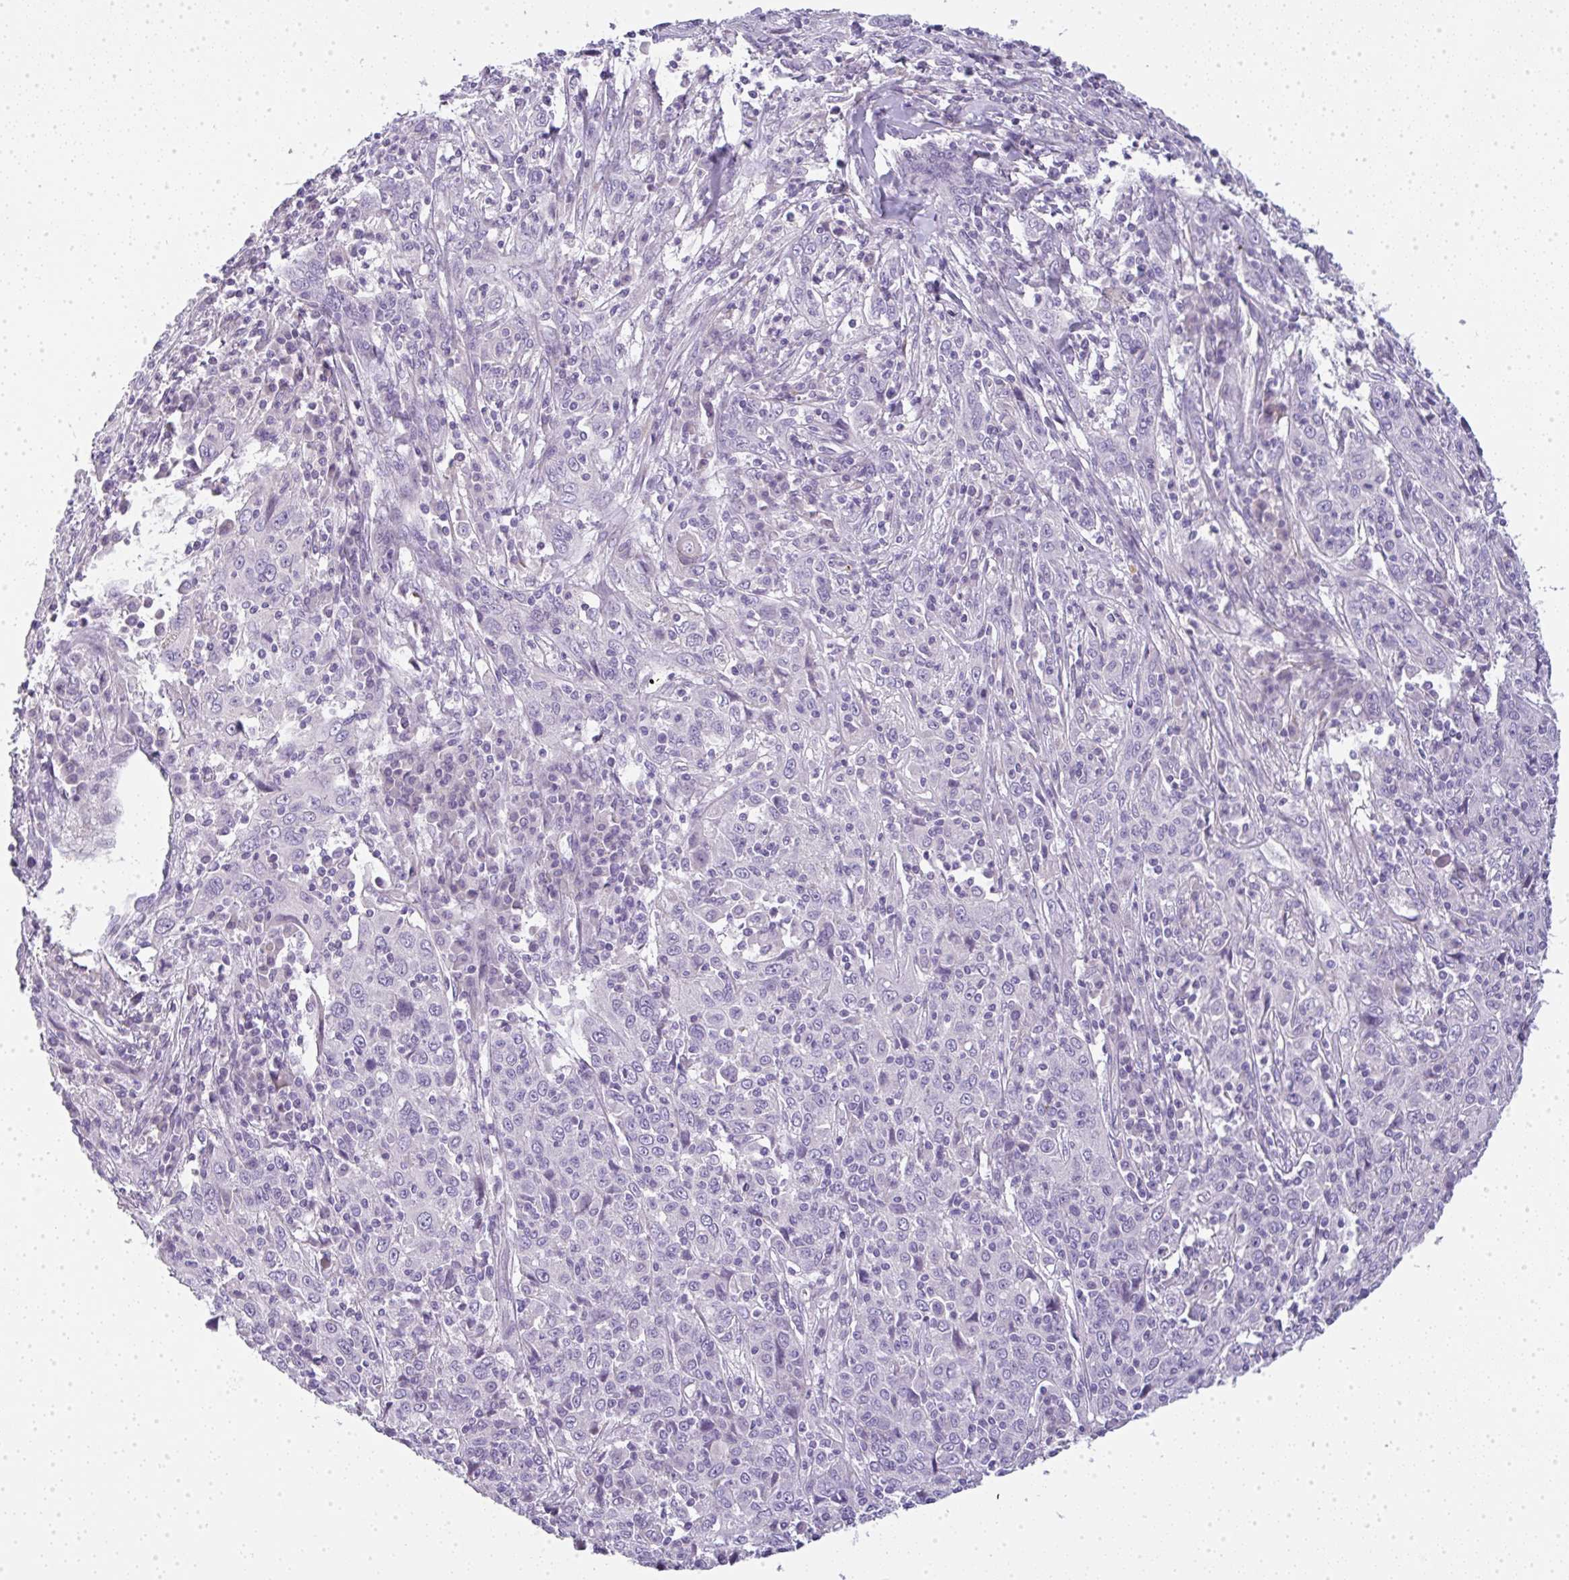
{"staining": {"intensity": "negative", "quantity": "none", "location": "none"}, "tissue": "cervical cancer", "cell_type": "Tumor cells", "image_type": "cancer", "snomed": [{"axis": "morphology", "description": "Squamous cell carcinoma, NOS"}, {"axis": "topography", "description": "Cervix"}], "caption": "DAB immunohistochemical staining of cervical cancer (squamous cell carcinoma) demonstrates no significant expression in tumor cells.", "gene": "LPAR4", "patient": {"sex": "female", "age": 46}}